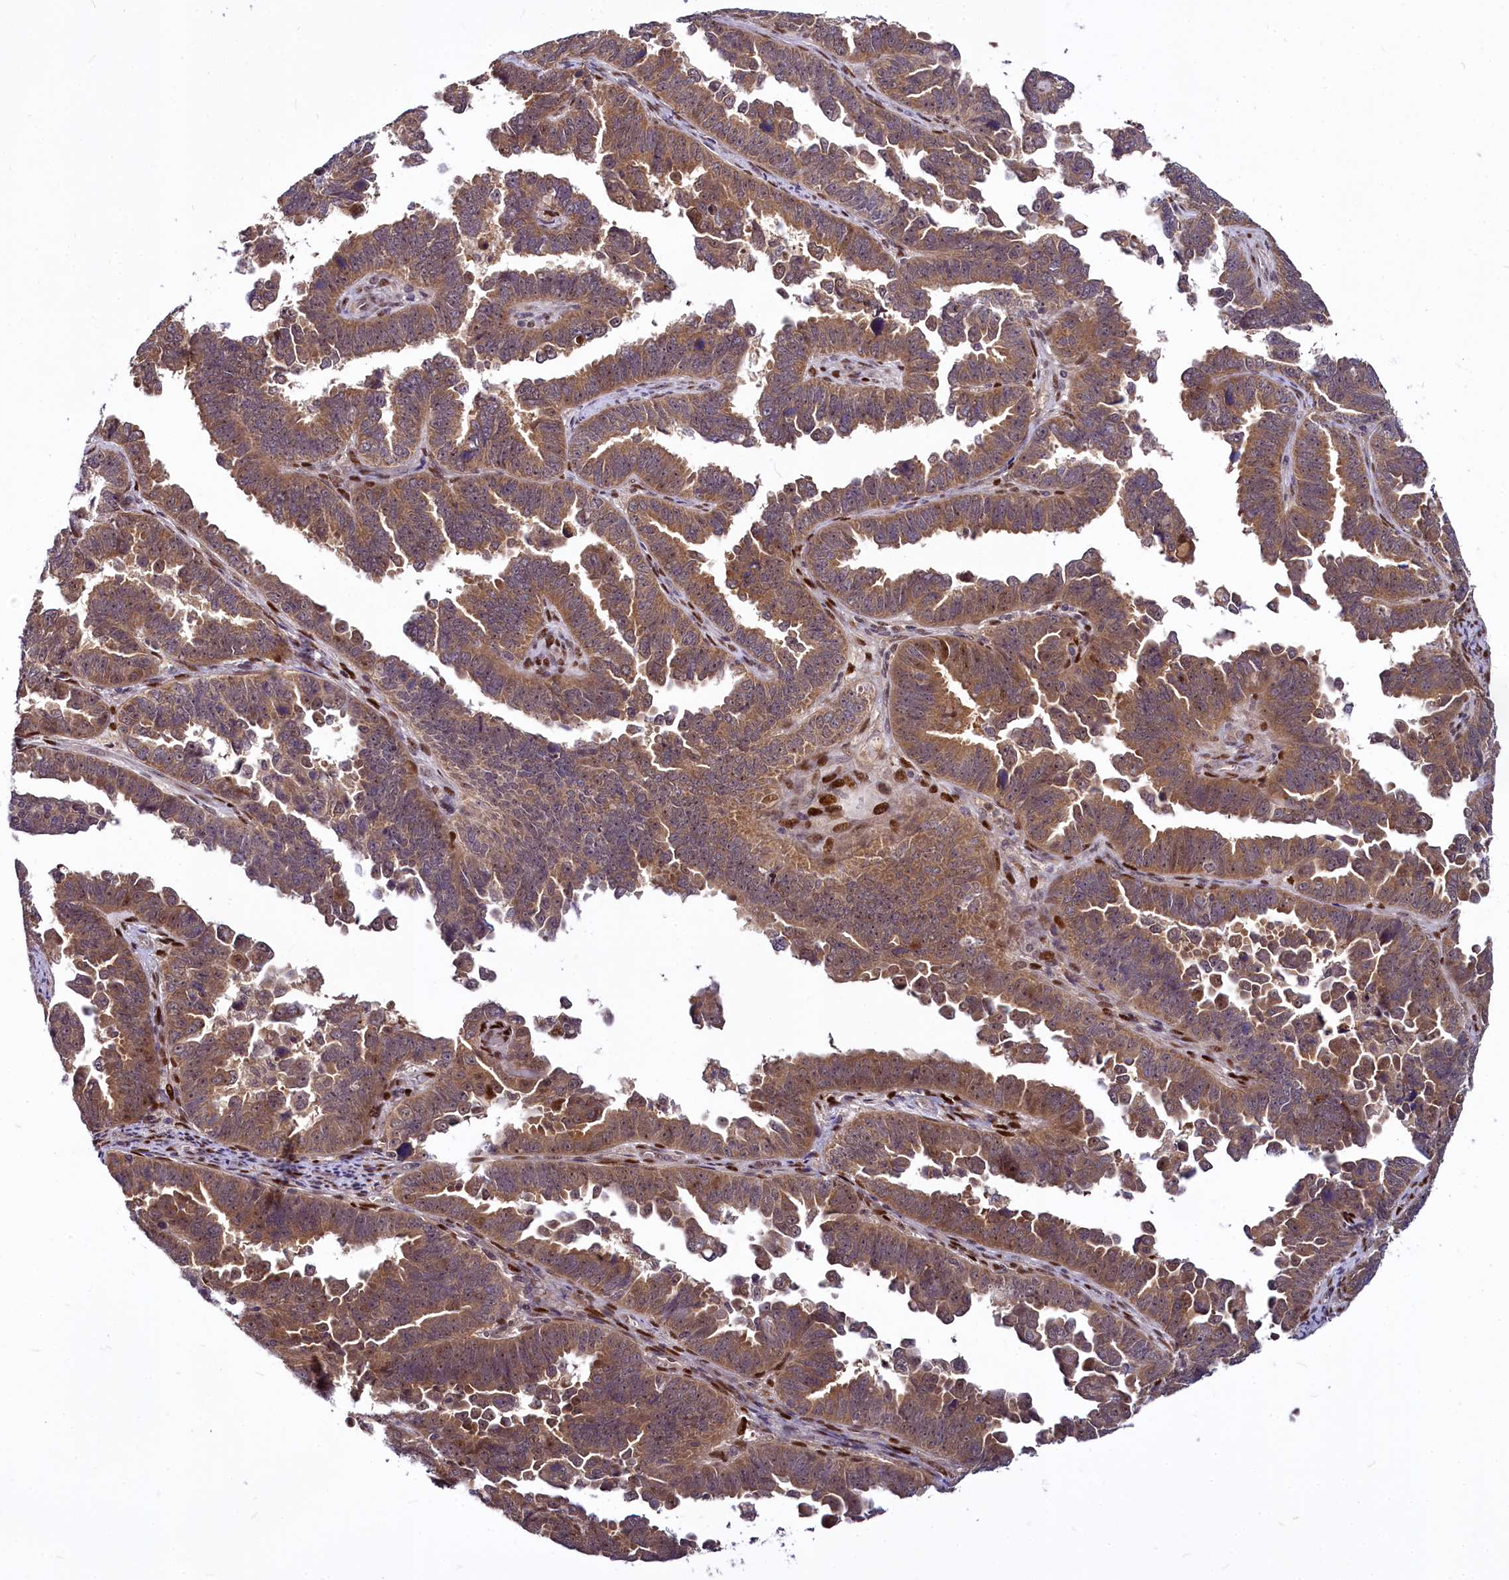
{"staining": {"intensity": "moderate", "quantity": ">75%", "location": "cytoplasmic/membranous,nuclear"}, "tissue": "endometrial cancer", "cell_type": "Tumor cells", "image_type": "cancer", "snomed": [{"axis": "morphology", "description": "Adenocarcinoma, NOS"}, {"axis": "topography", "description": "Endometrium"}], "caption": "Immunohistochemistry histopathology image of human endometrial adenocarcinoma stained for a protein (brown), which demonstrates medium levels of moderate cytoplasmic/membranous and nuclear staining in about >75% of tumor cells.", "gene": "MAML2", "patient": {"sex": "female", "age": 75}}